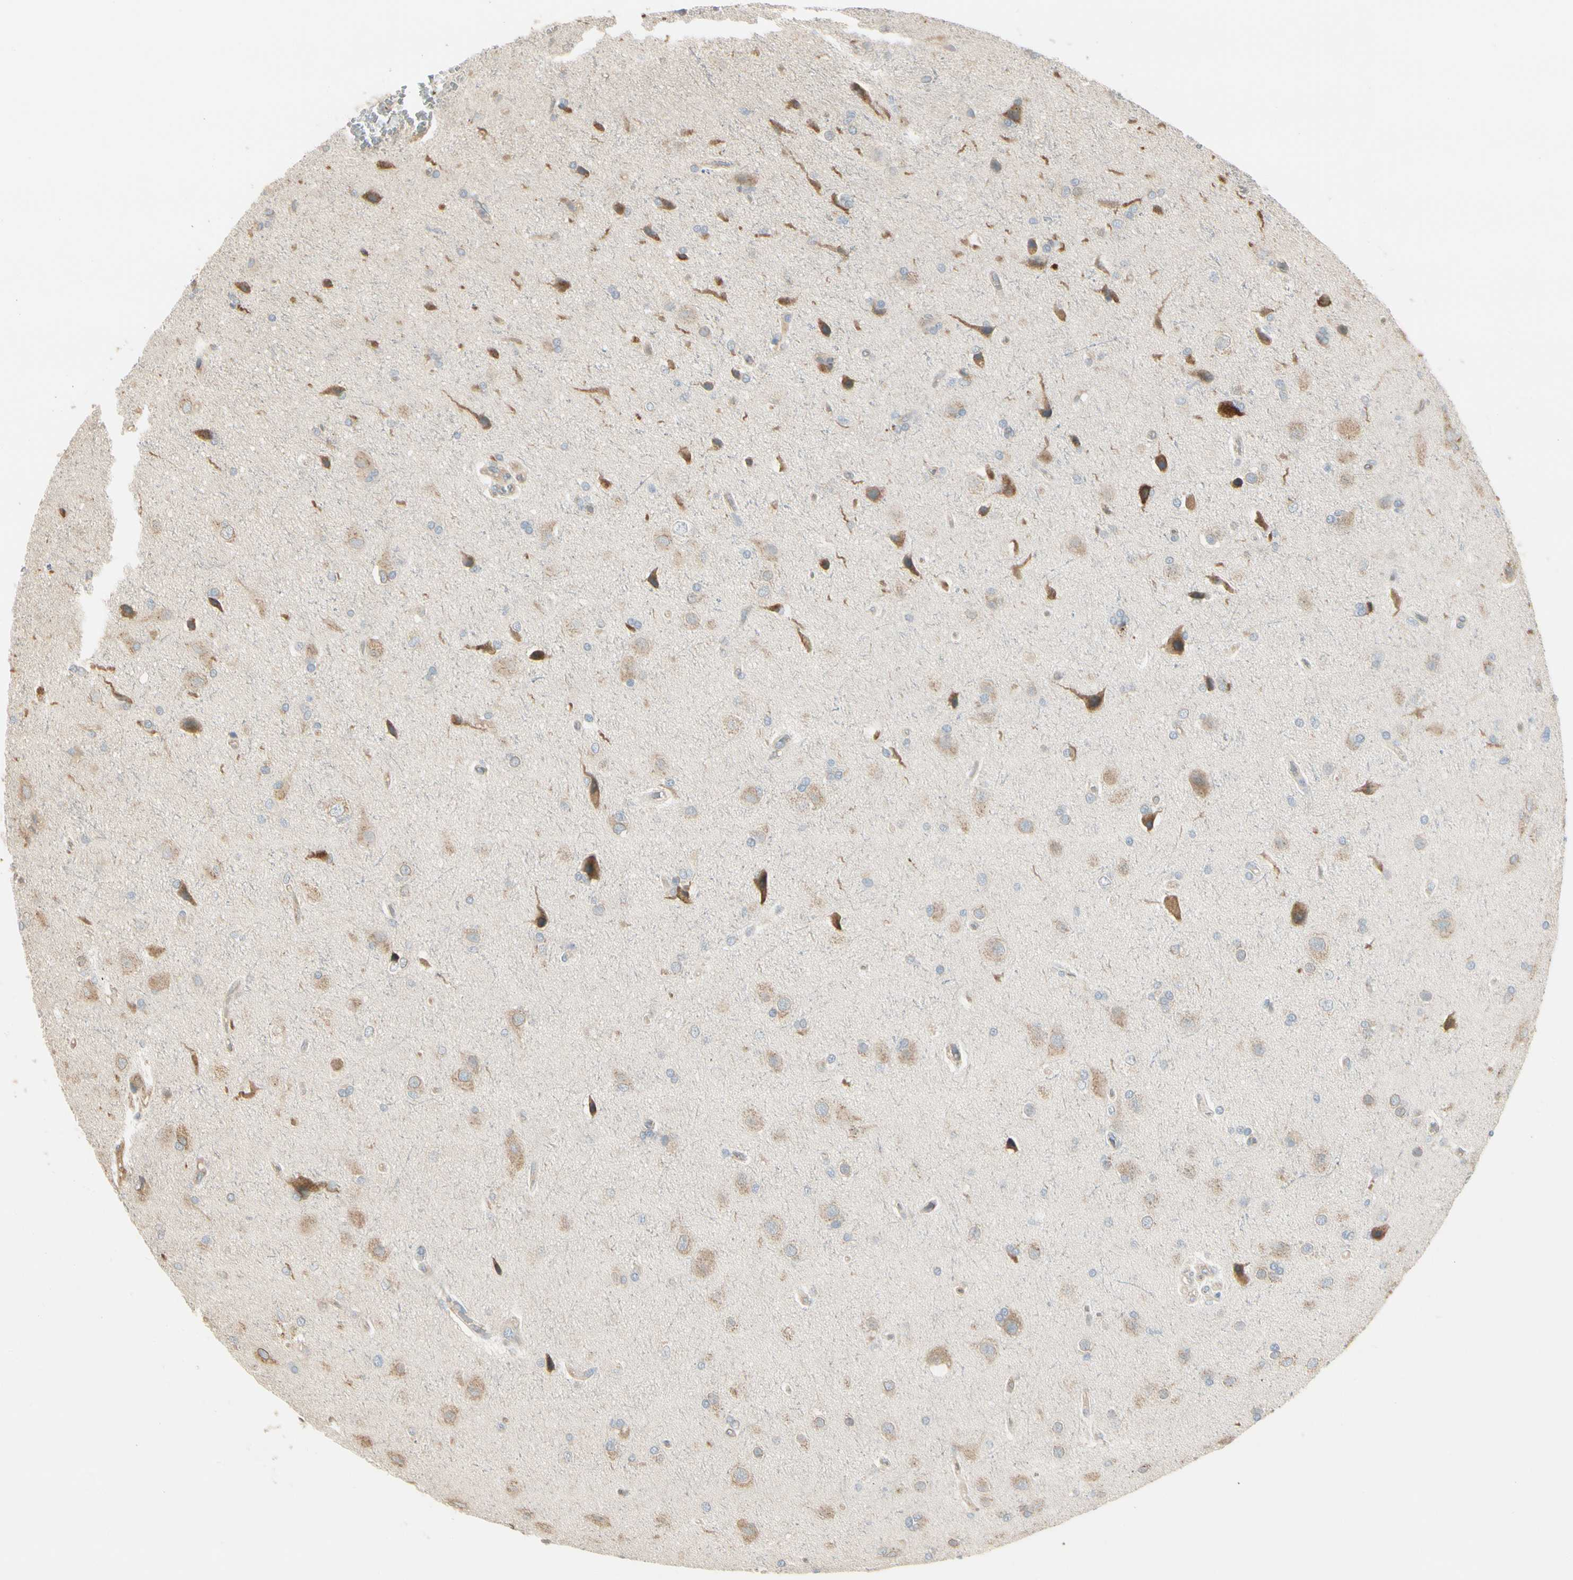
{"staining": {"intensity": "moderate", "quantity": "<25%", "location": "cytoplasmic/membranous"}, "tissue": "glioma", "cell_type": "Tumor cells", "image_type": "cancer", "snomed": [{"axis": "morphology", "description": "Glioma, malignant, High grade"}, {"axis": "topography", "description": "Brain"}], "caption": "Tumor cells show moderate cytoplasmic/membranous positivity in about <25% of cells in glioma.", "gene": "NUCB2", "patient": {"sex": "male", "age": 71}}